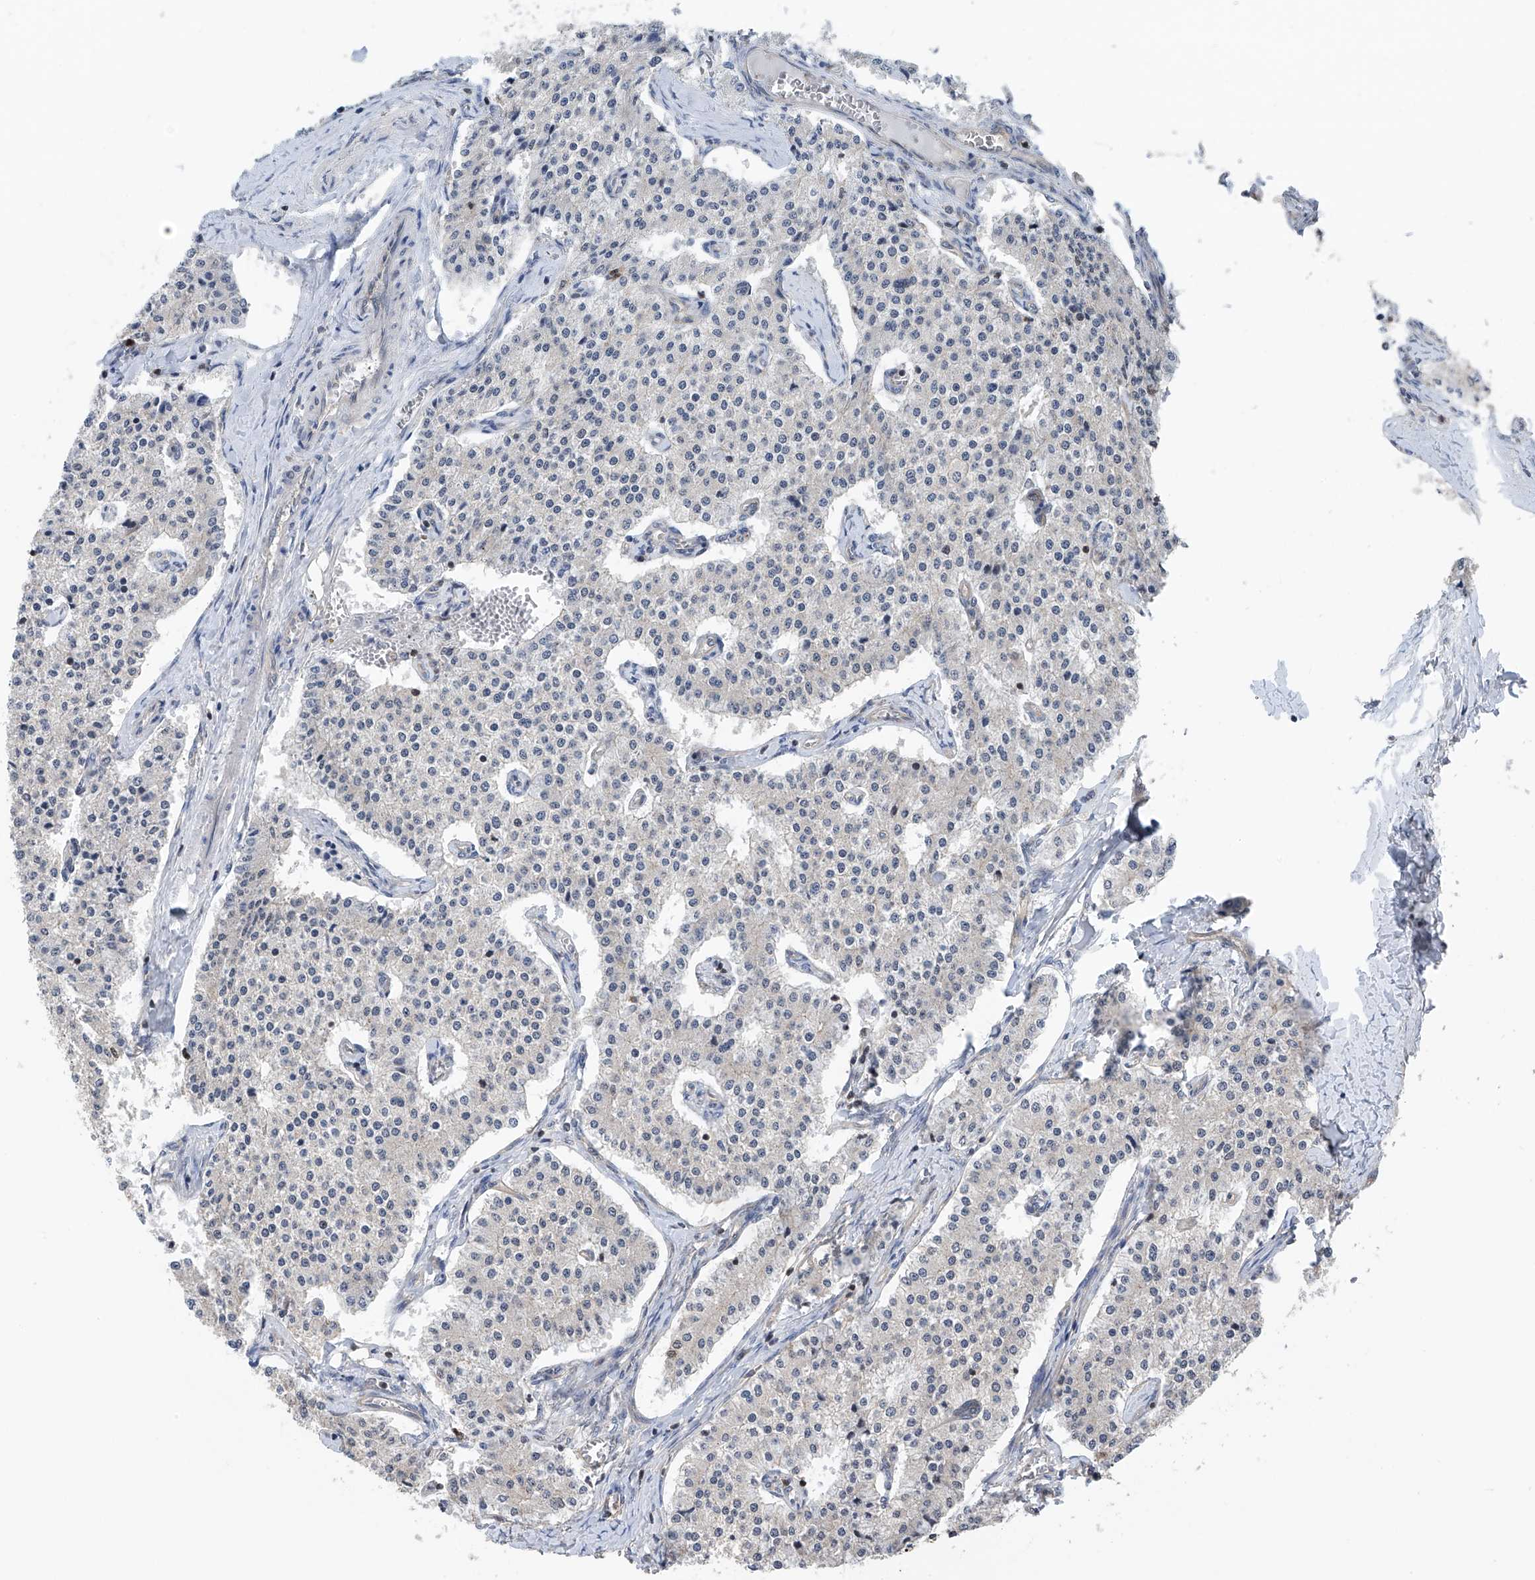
{"staining": {"intensity": "negative", "quantity": "none", "location": "none"}, "tissue": "carcinoid", "cell_type": "Tumor cells", "image_type": "cancer", "snomed": [{"axis": "morphology", "description": "Carcinoid, malignant, NOS"}, {"axis": "topography", "description": "Colon"}], "caption": "DAB (3,3'-diaminobenzidine) immunohistochemical staining of human carcinoid demonstrates no significant expression in tumor cells. Brightfield microscopy of IHC stained with DAB (3,3'-diaminobenzidine) (brown) and hematoxylin (blue), captured at high magnification.", "gene": "DNAJC9", "patient": {"sex": "female", "age": 52}}